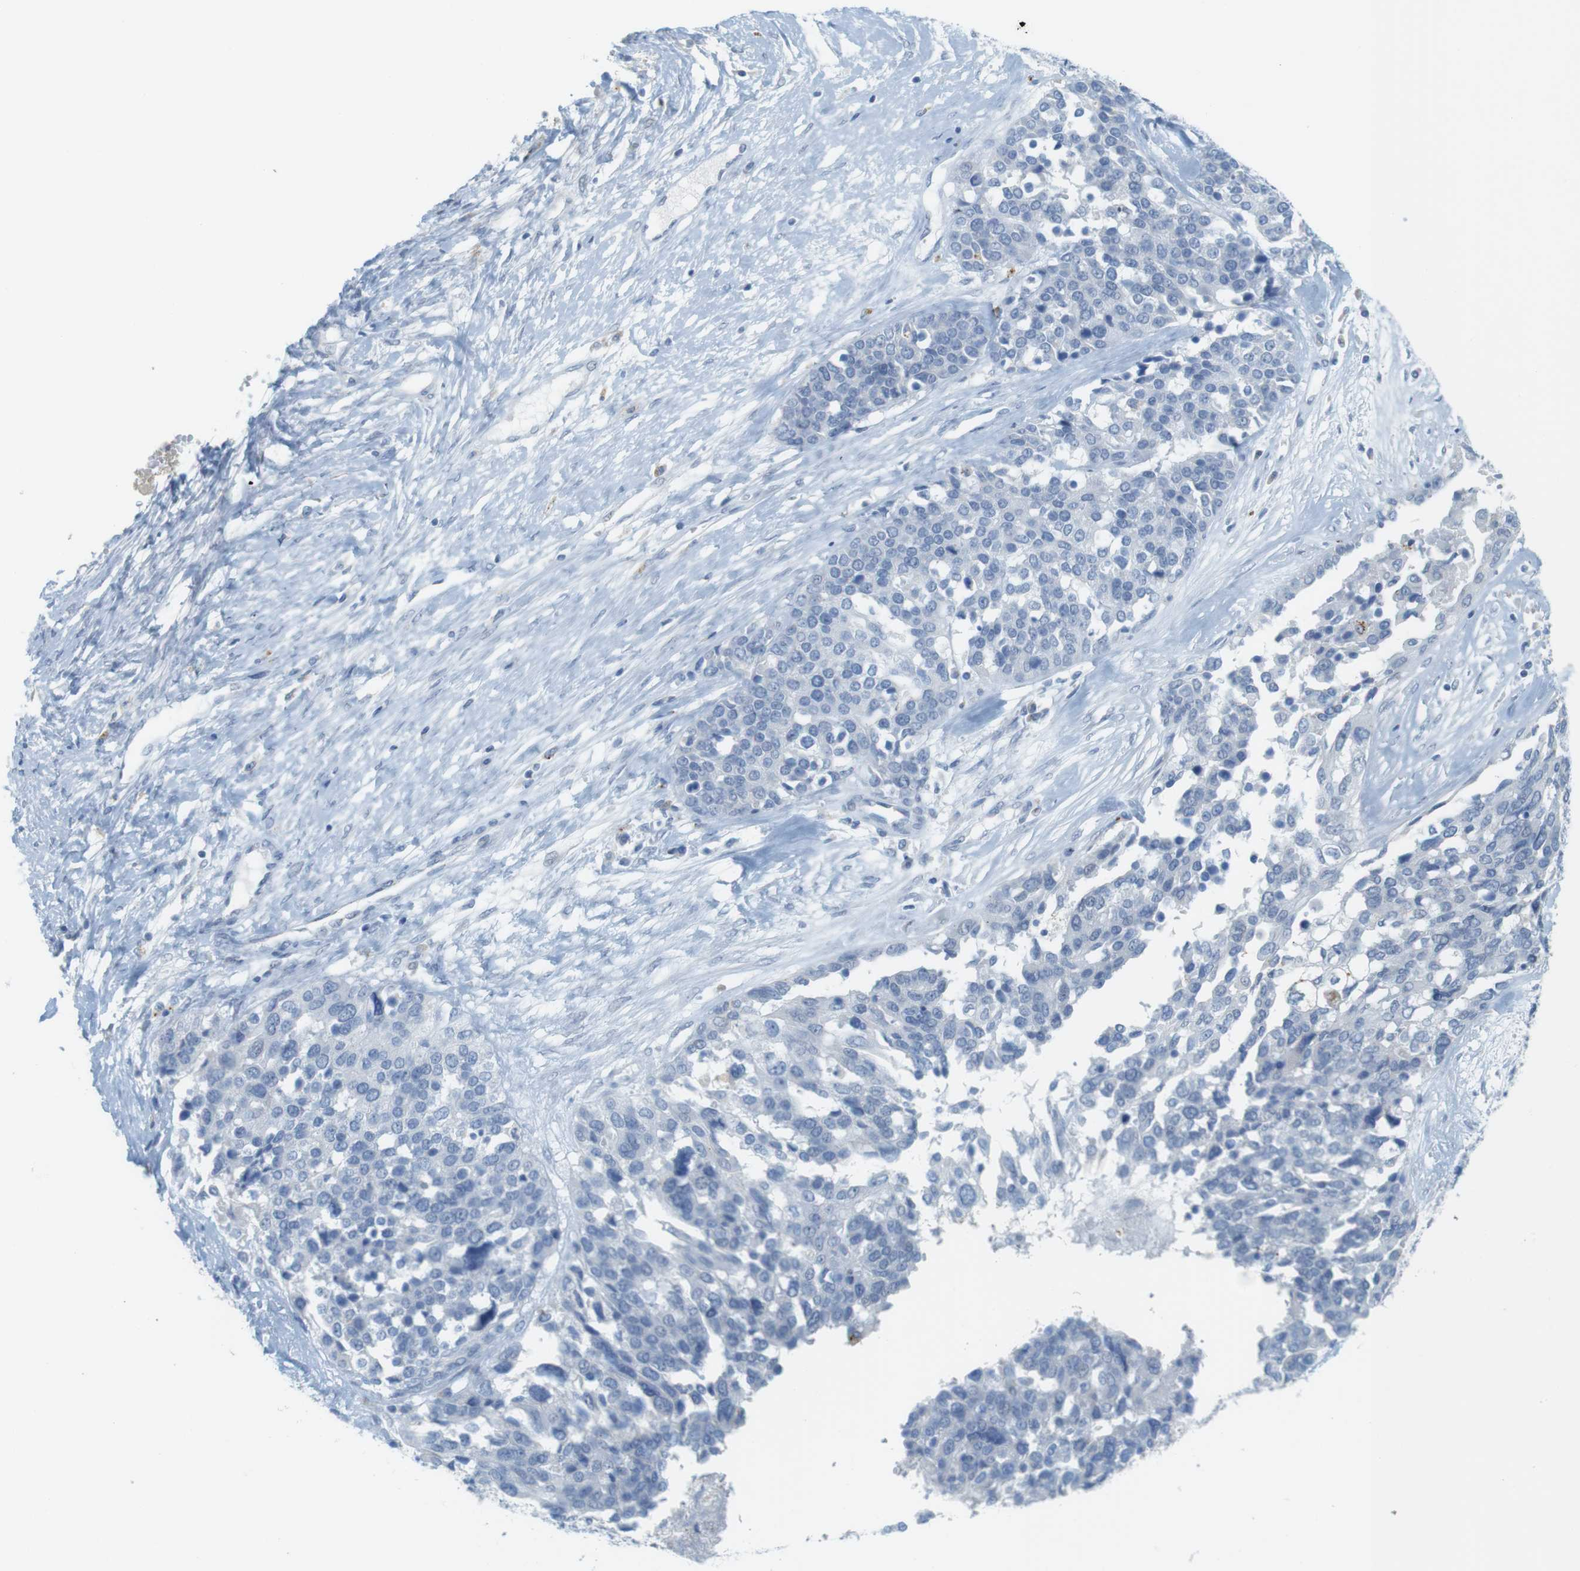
{"staining": {"intensity": "negative", "quantity": "none", "location": "none"}, "tissue": "ovarian cancer", "cell_type": "Tumor cells", "image_type": "cancer", "snomed": [{"axis": "morphology", "description": "Cystadenocarcinoma, serous, NOS"}, {"axis": "topography", "description": "Ovary"}], "caption": "Ovarian serous cystadenocarcinoma was stained to show a protein in brown. There is no significant expression in tumor cells. (Stains: DAB (3,3'-diaminobenzidine) immunohistochemistry (IHC) with hematoxylin counter stain, Microscopy: brightfield microscopy at high magnification).", "gene": "YIPF1", "patient": {"sex": "female", "age": 44}}